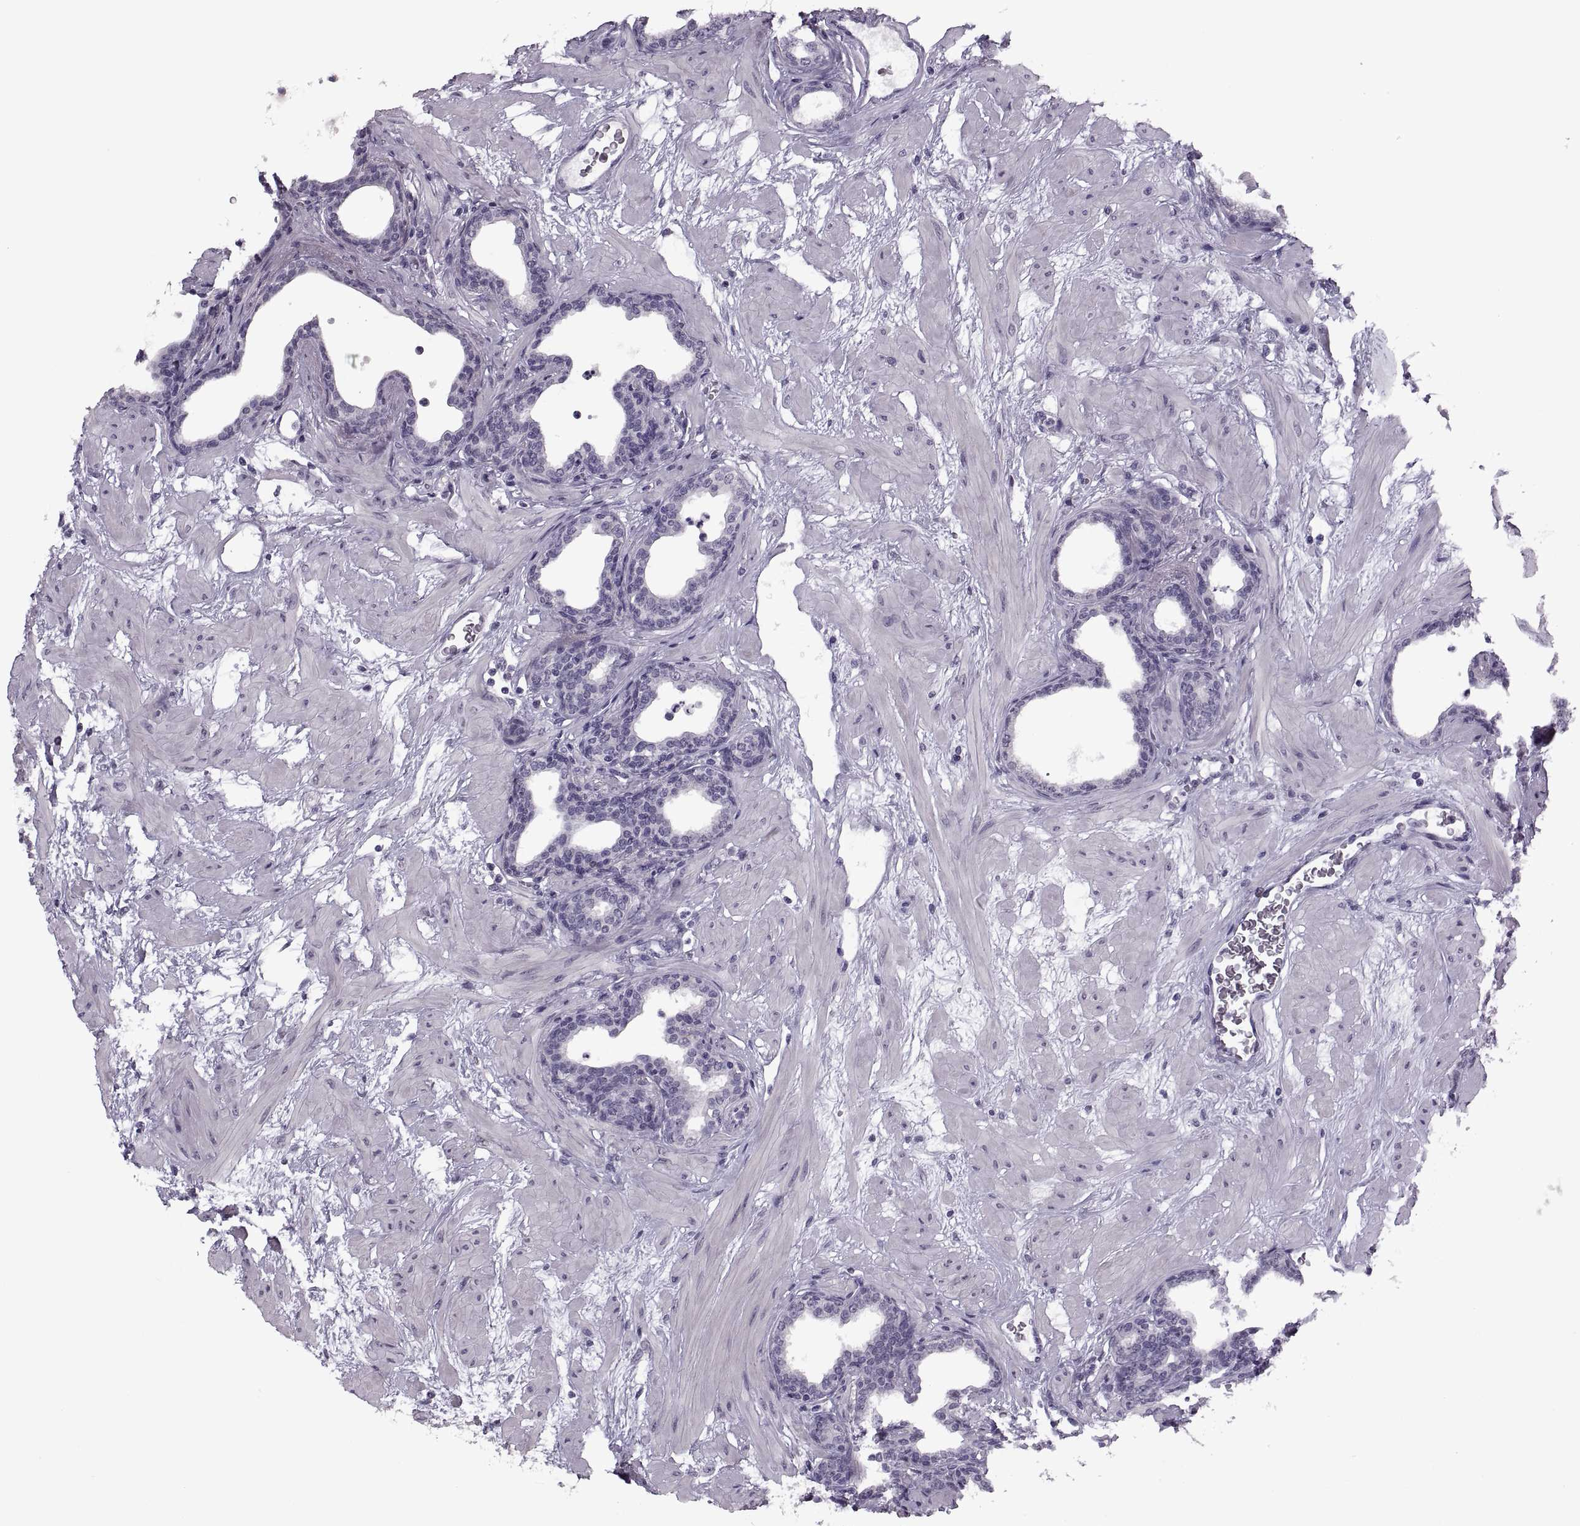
{"staining": {"intensity": "negative", "quantity": "none", "location": "none"}, "tissue": "prostate", "cell_type": "Glandular cells", "image_type": "normal", "snomed": [{"axis": "morphology", "description": "Normal tissue, NOS"}, {"axis": "topography", "description": "Prostate"}], "caption": "This is an IHC photomicrograph of unremarkable prostate. There is no staining in glandular cells.", "gene": "PAGE2B", "patient": {"sex": "male", "age": 37}}